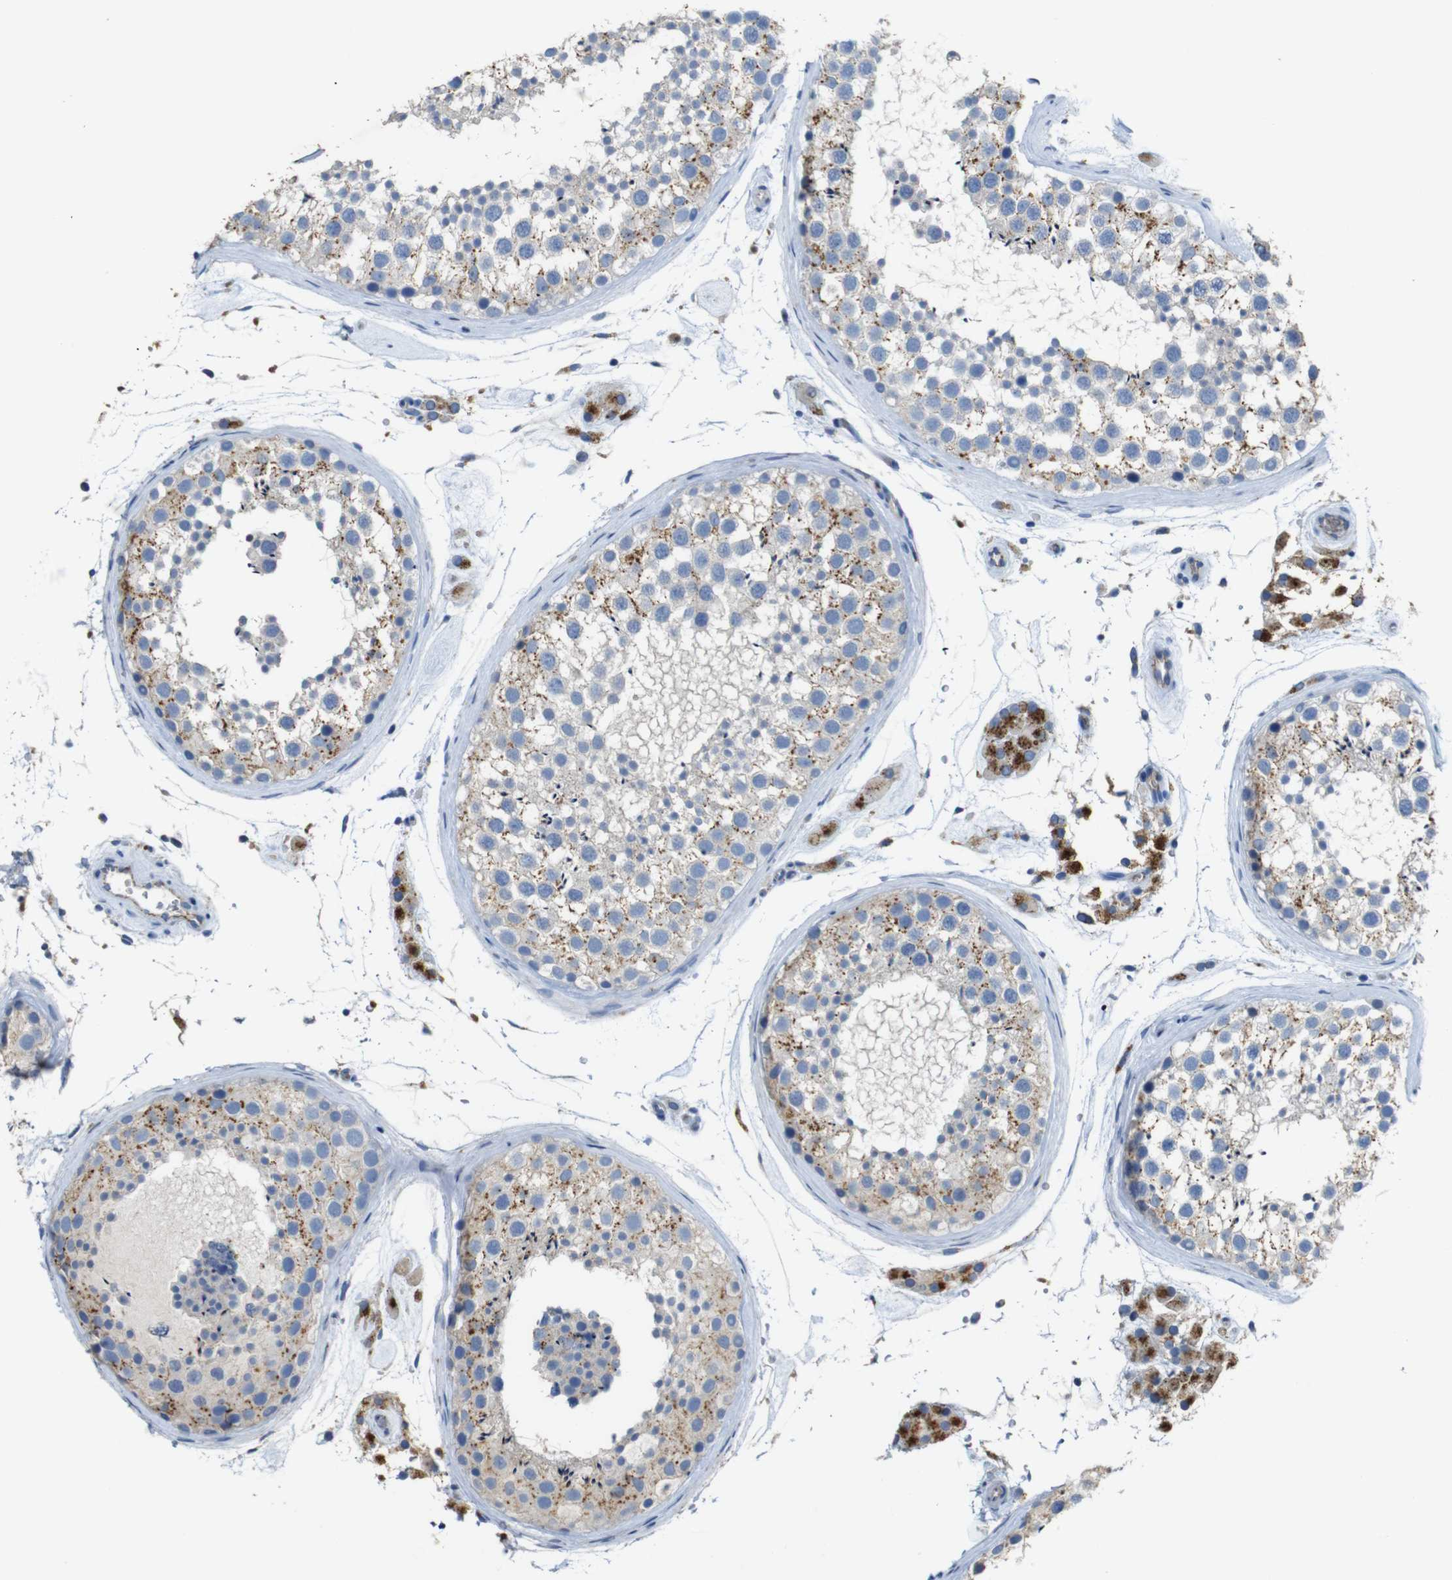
{"staining": {"intensity": "moderate", "quantity": "25%-75%", "location": "cytoplasmic/membranous"}, "tissue": "testis", "cell_type": "Cells in seminiferous ducts", "image_type": "normal", "snomed": [{"axis": "morphology", "description": "Normal tissue, NOS"}, {"axis": "topography", "description": "Testis"}], "caption": "Testis stained with DAB (3,3'-diaminobenzidine) immunohistochemistry shows medium levels of moderate cytoplasmic/membranous positivity in approximately 25%-75% of cells in seminiferous ducts.", "gene": "NHLRC3", "patient": {"sex": "male", "age": 46}}